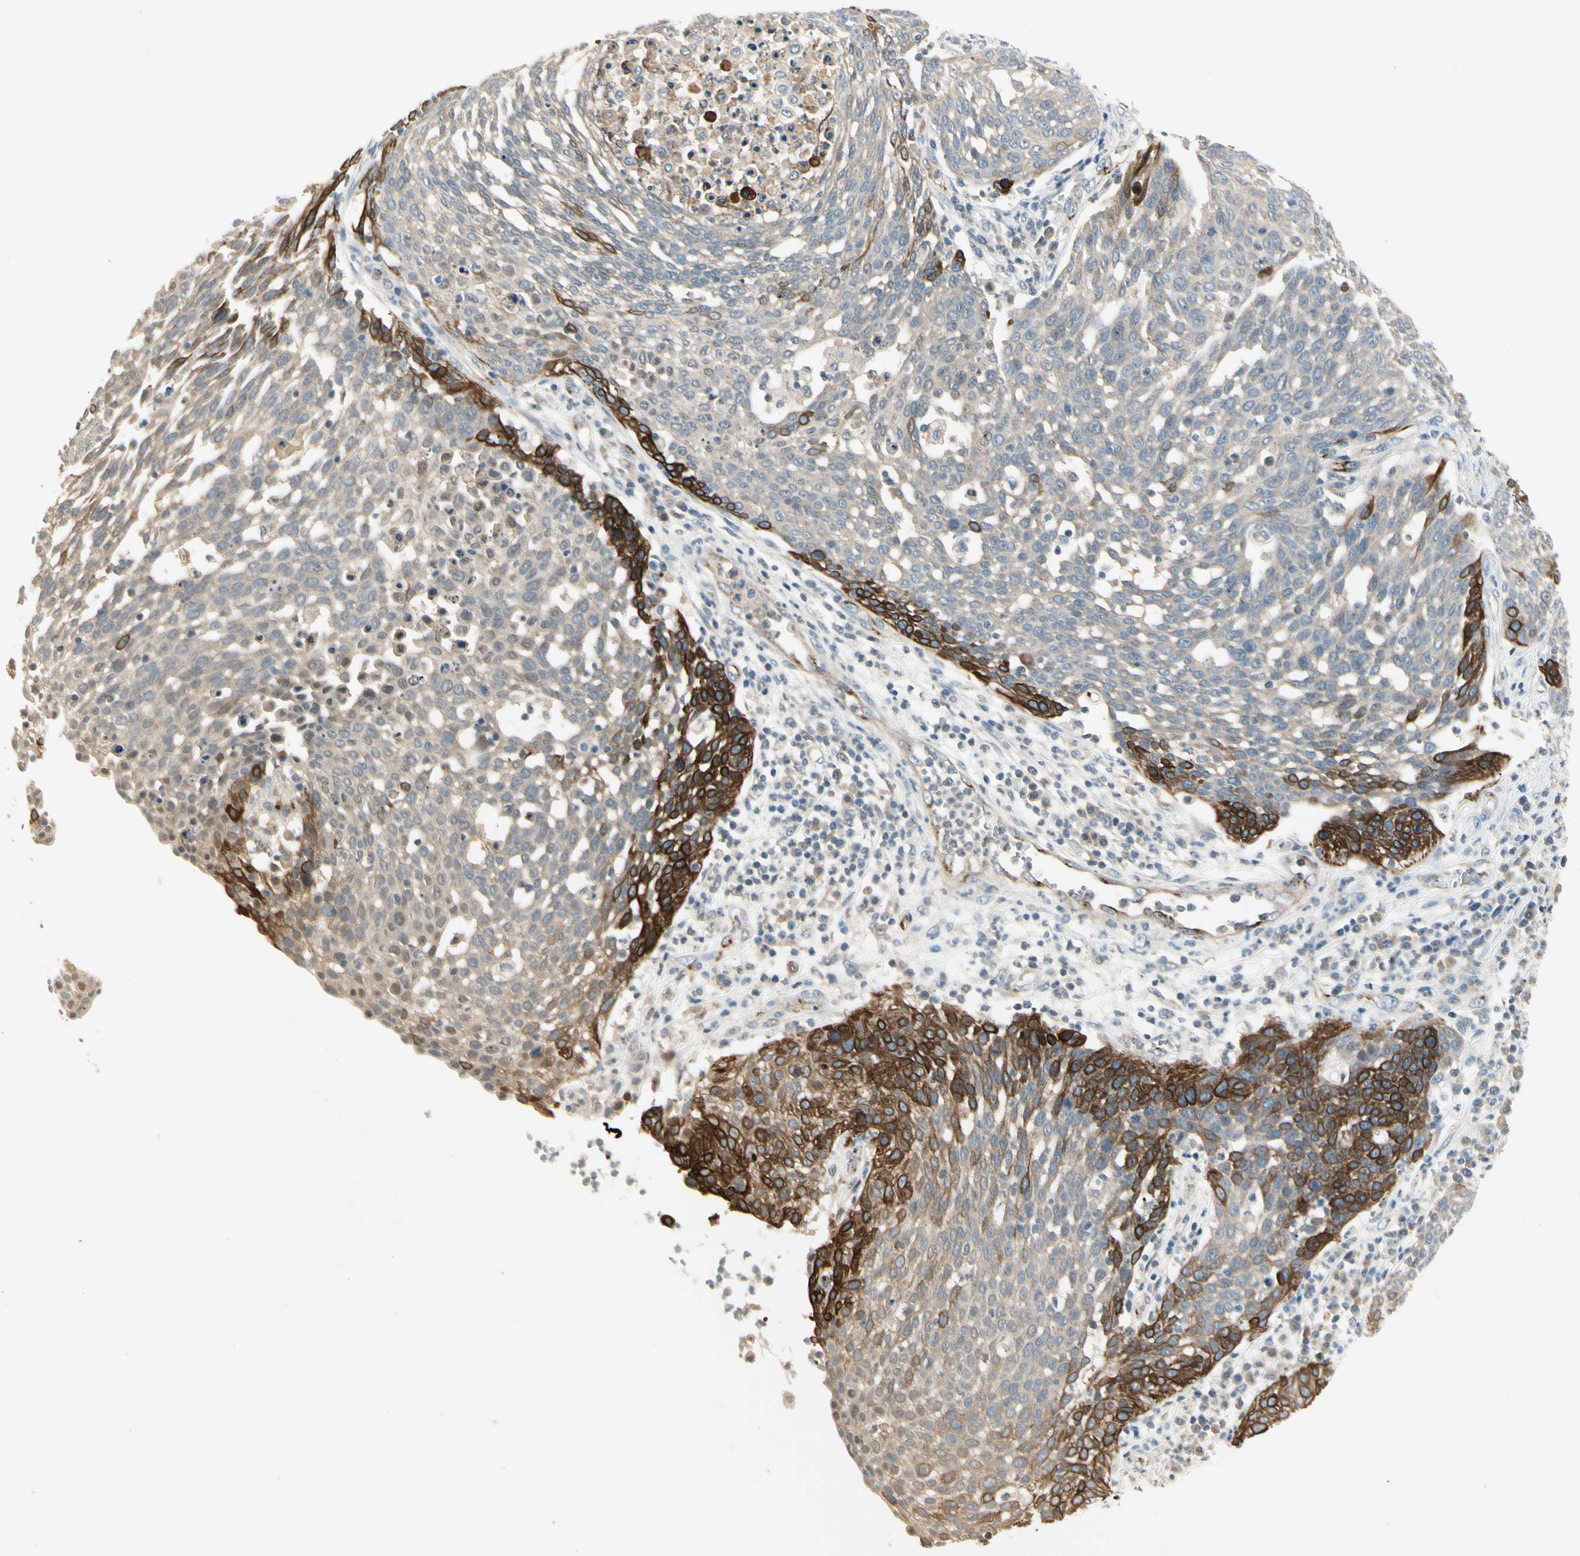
{"staining": {"intensity": "strong", "quantity": "<25%", "location": "cytoplasmic/membranous"}, "tissue": "cervical cancer", "cell_type": "Tumor cells", "image_type": "cancer", "snomed": [{"axis": "morphology", "description": "Squamous cell carcinoma, NOS"}, {"axis": "topography", "description": "Cervix"}], "caption": "This is an image of IHC staining of squamous cell carcinoma (cervical), which shows strong positivity in the cytoplasmic/membranous of tumor cells.", "gene": "MANSC1", "patient": {"sex": "female", "age": 34}}